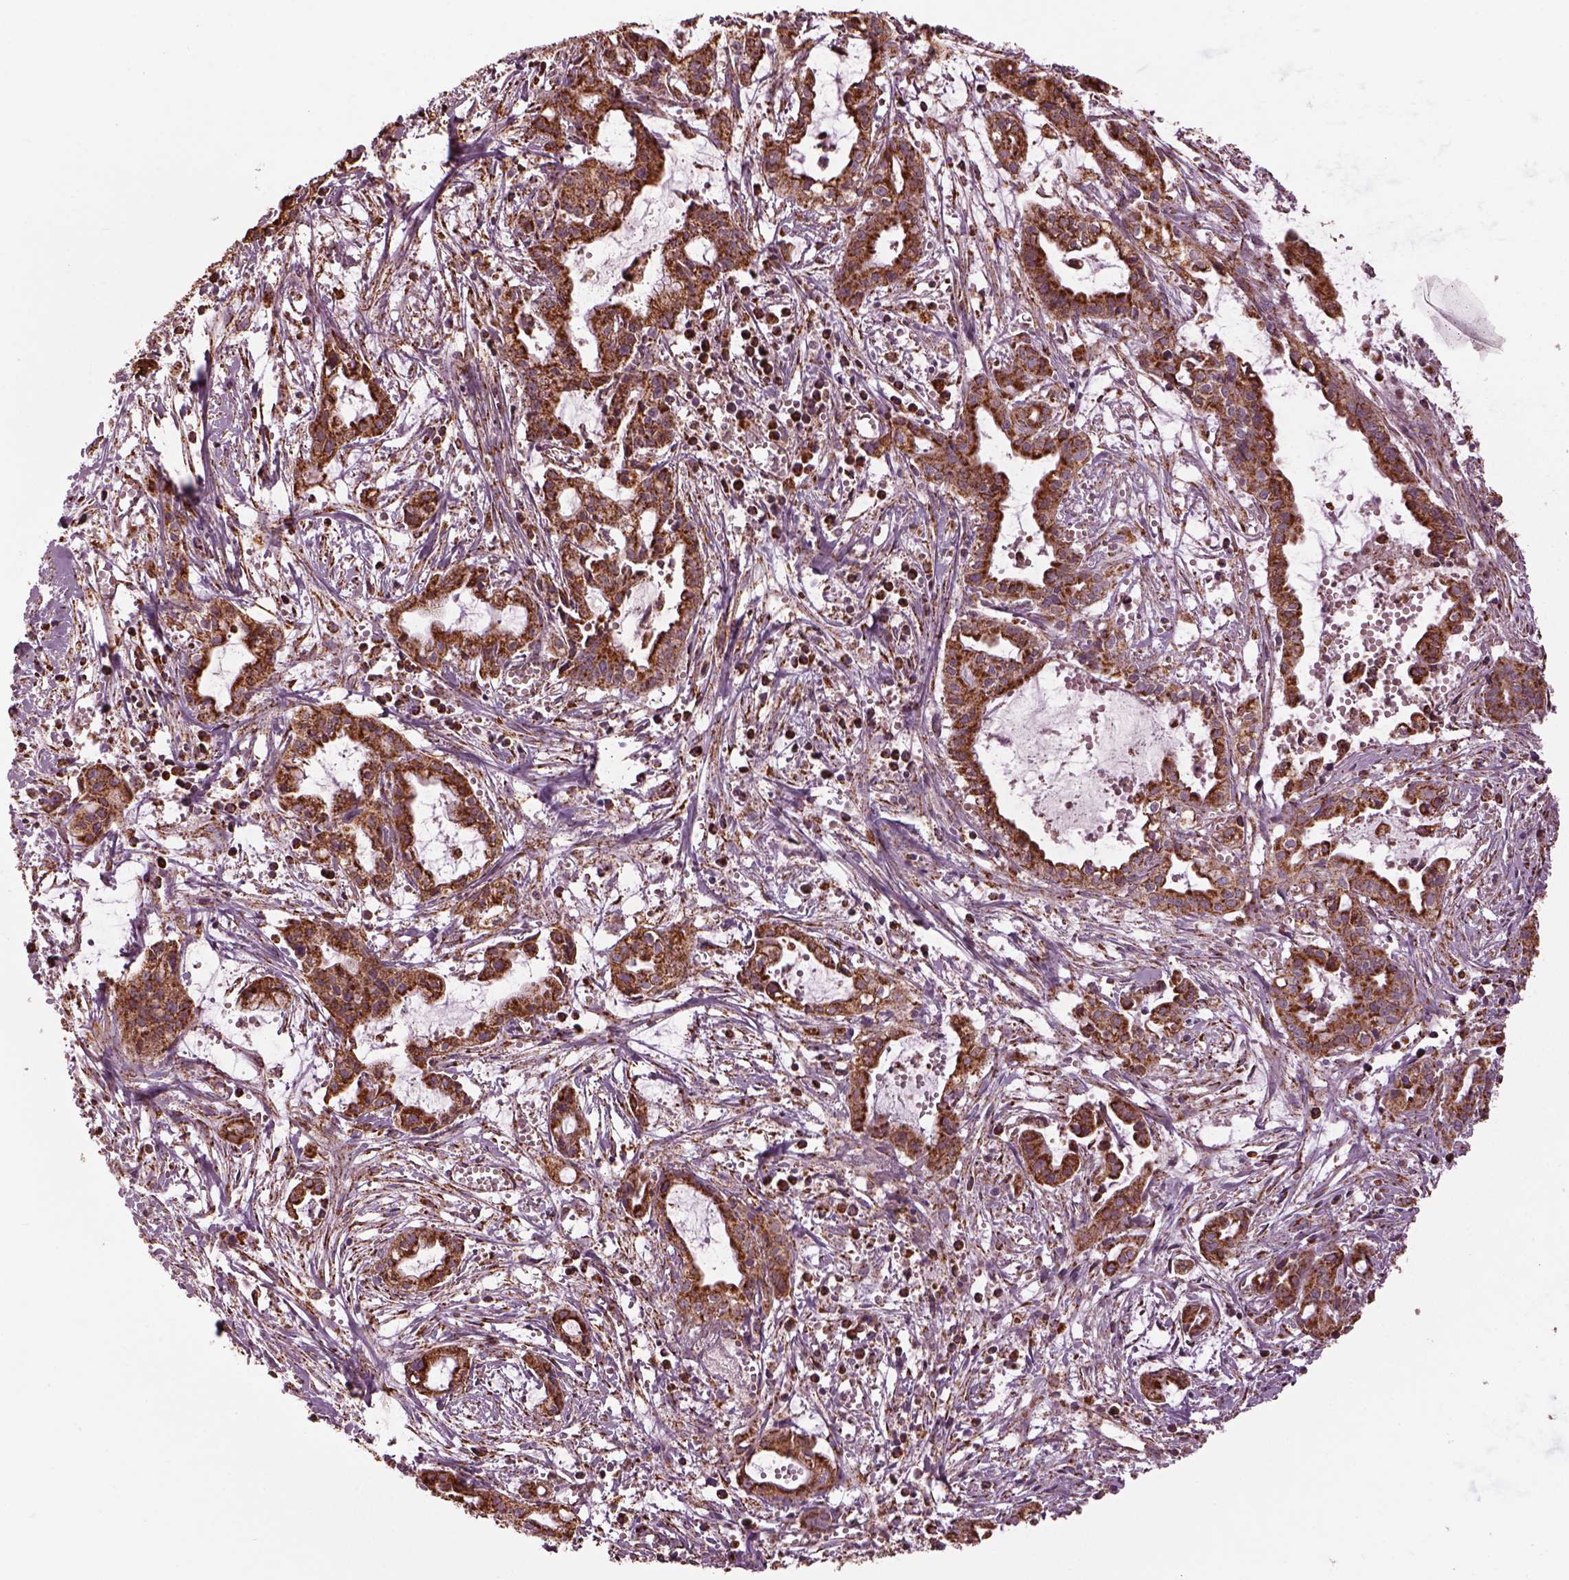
{"staining": {"intensity": "moderate", "quantity": "25%-75%", "location": "cytoplasmic/membranous"}, "tissue": "pancreatic cancer", "cell_type": "Tumor cells", "image_type": "cancer", "snomed": [{"axis": "morphology", "description": "Adenocarcinoma, NOS"}, {"axis": "topography", "description": "Pancreas"}], "caption": "DAB immunohistochemical staining of human pancreatic cancer shows moderate cytoplasmic/membranous protein expression in about 25%-75% of tumor cells.", "gene": "TMEM254", "patient": {"sex": "male", "age": 48}}